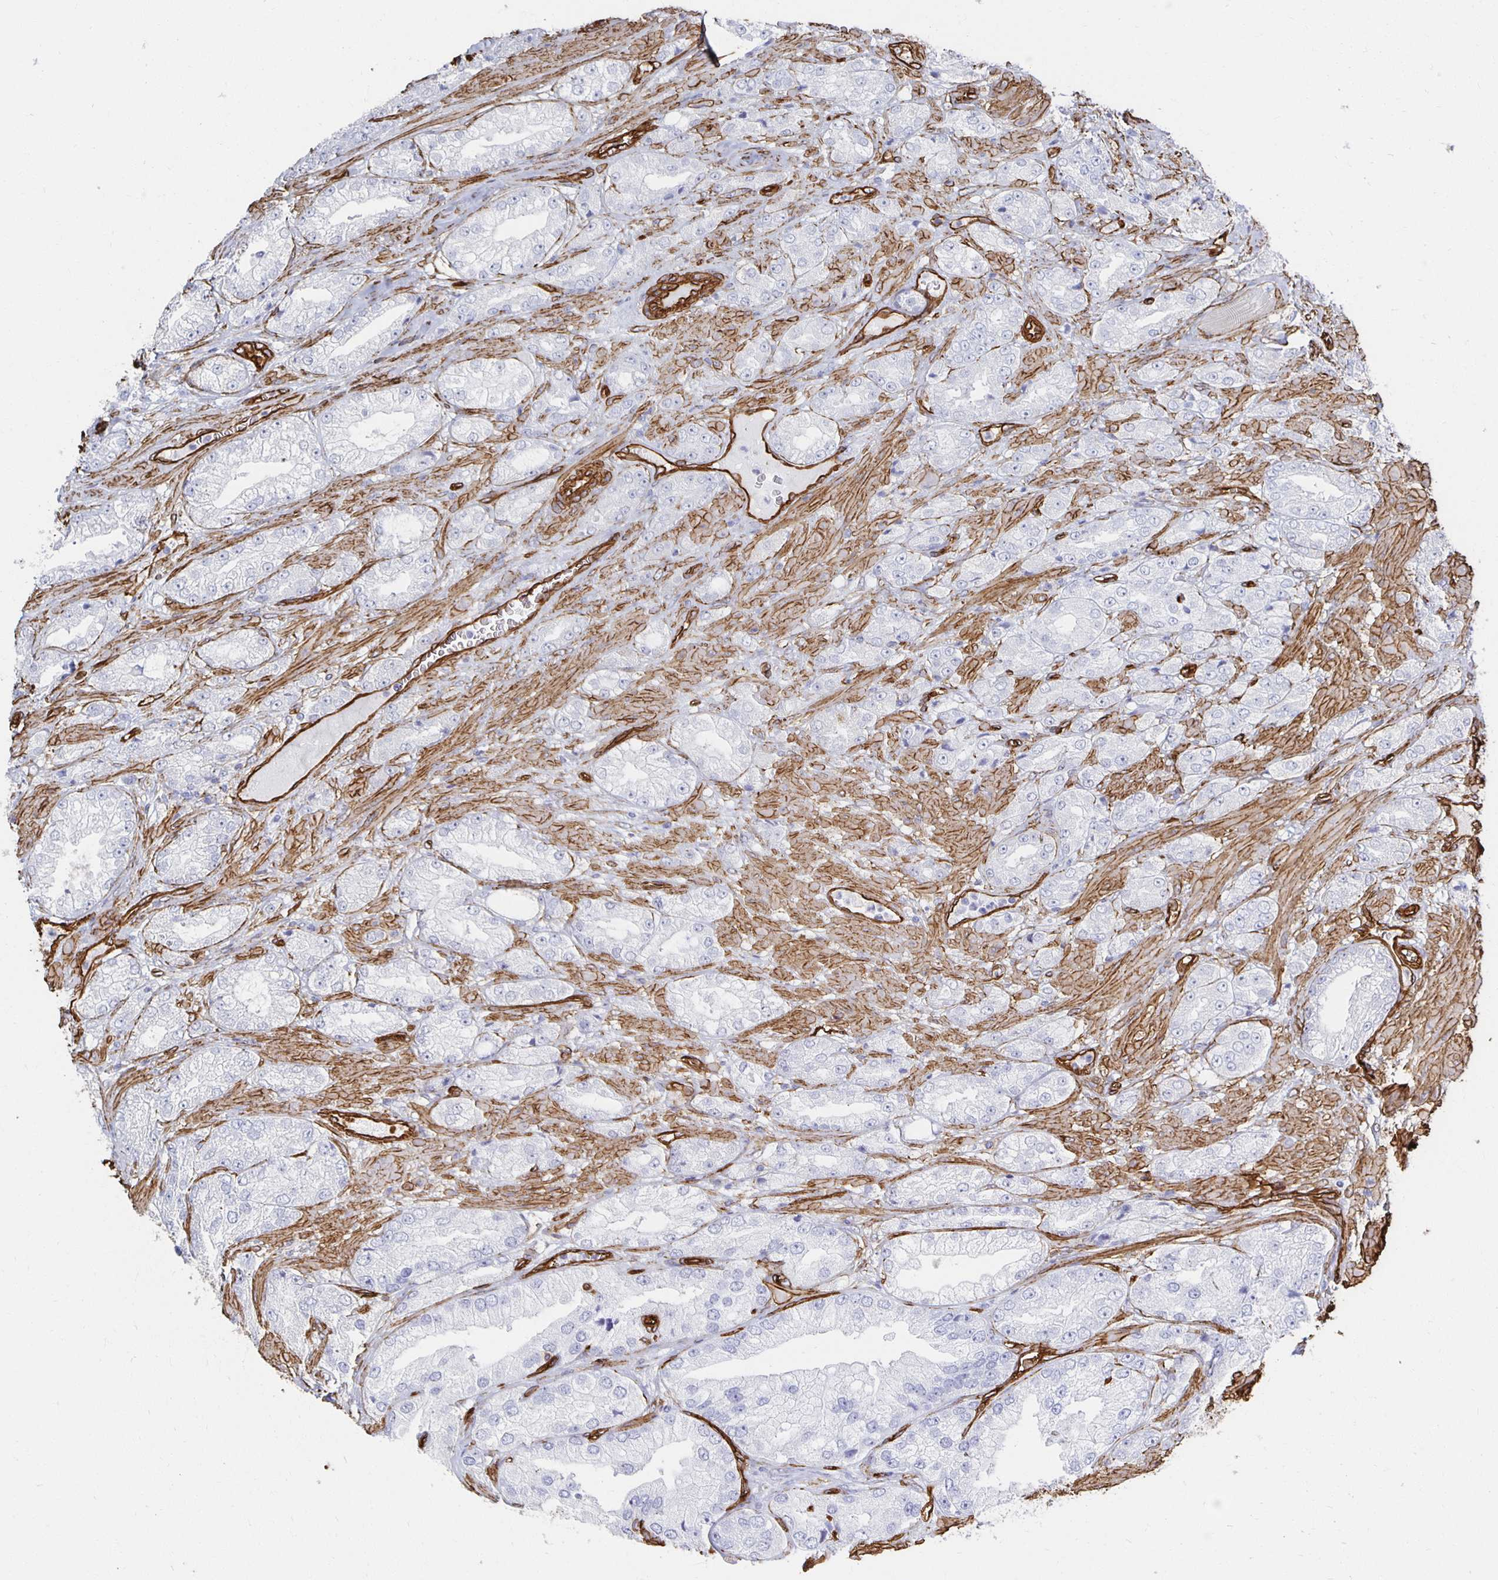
{"staining": {"intensity": "negative", "quantity": "none", "location": "none"}, "tissue": "prostate cancer", "cell_type": "Tumor cells", "image_type": "cancer", "snomed": [{"axis": "morphology", "description": "Adenocarcinoma, High grade"}, {"axis": "topography", "description": "Prostate"}], "caption": "High power microscopy photomicrograph of an immunohistochemistry (IHC) micrograph of prostate high-grade adenocarcinoma, revealing no significant positivity in tumor cells.", "gene": "VIPR2", "patient": {"sex": "male", "age": 68}}